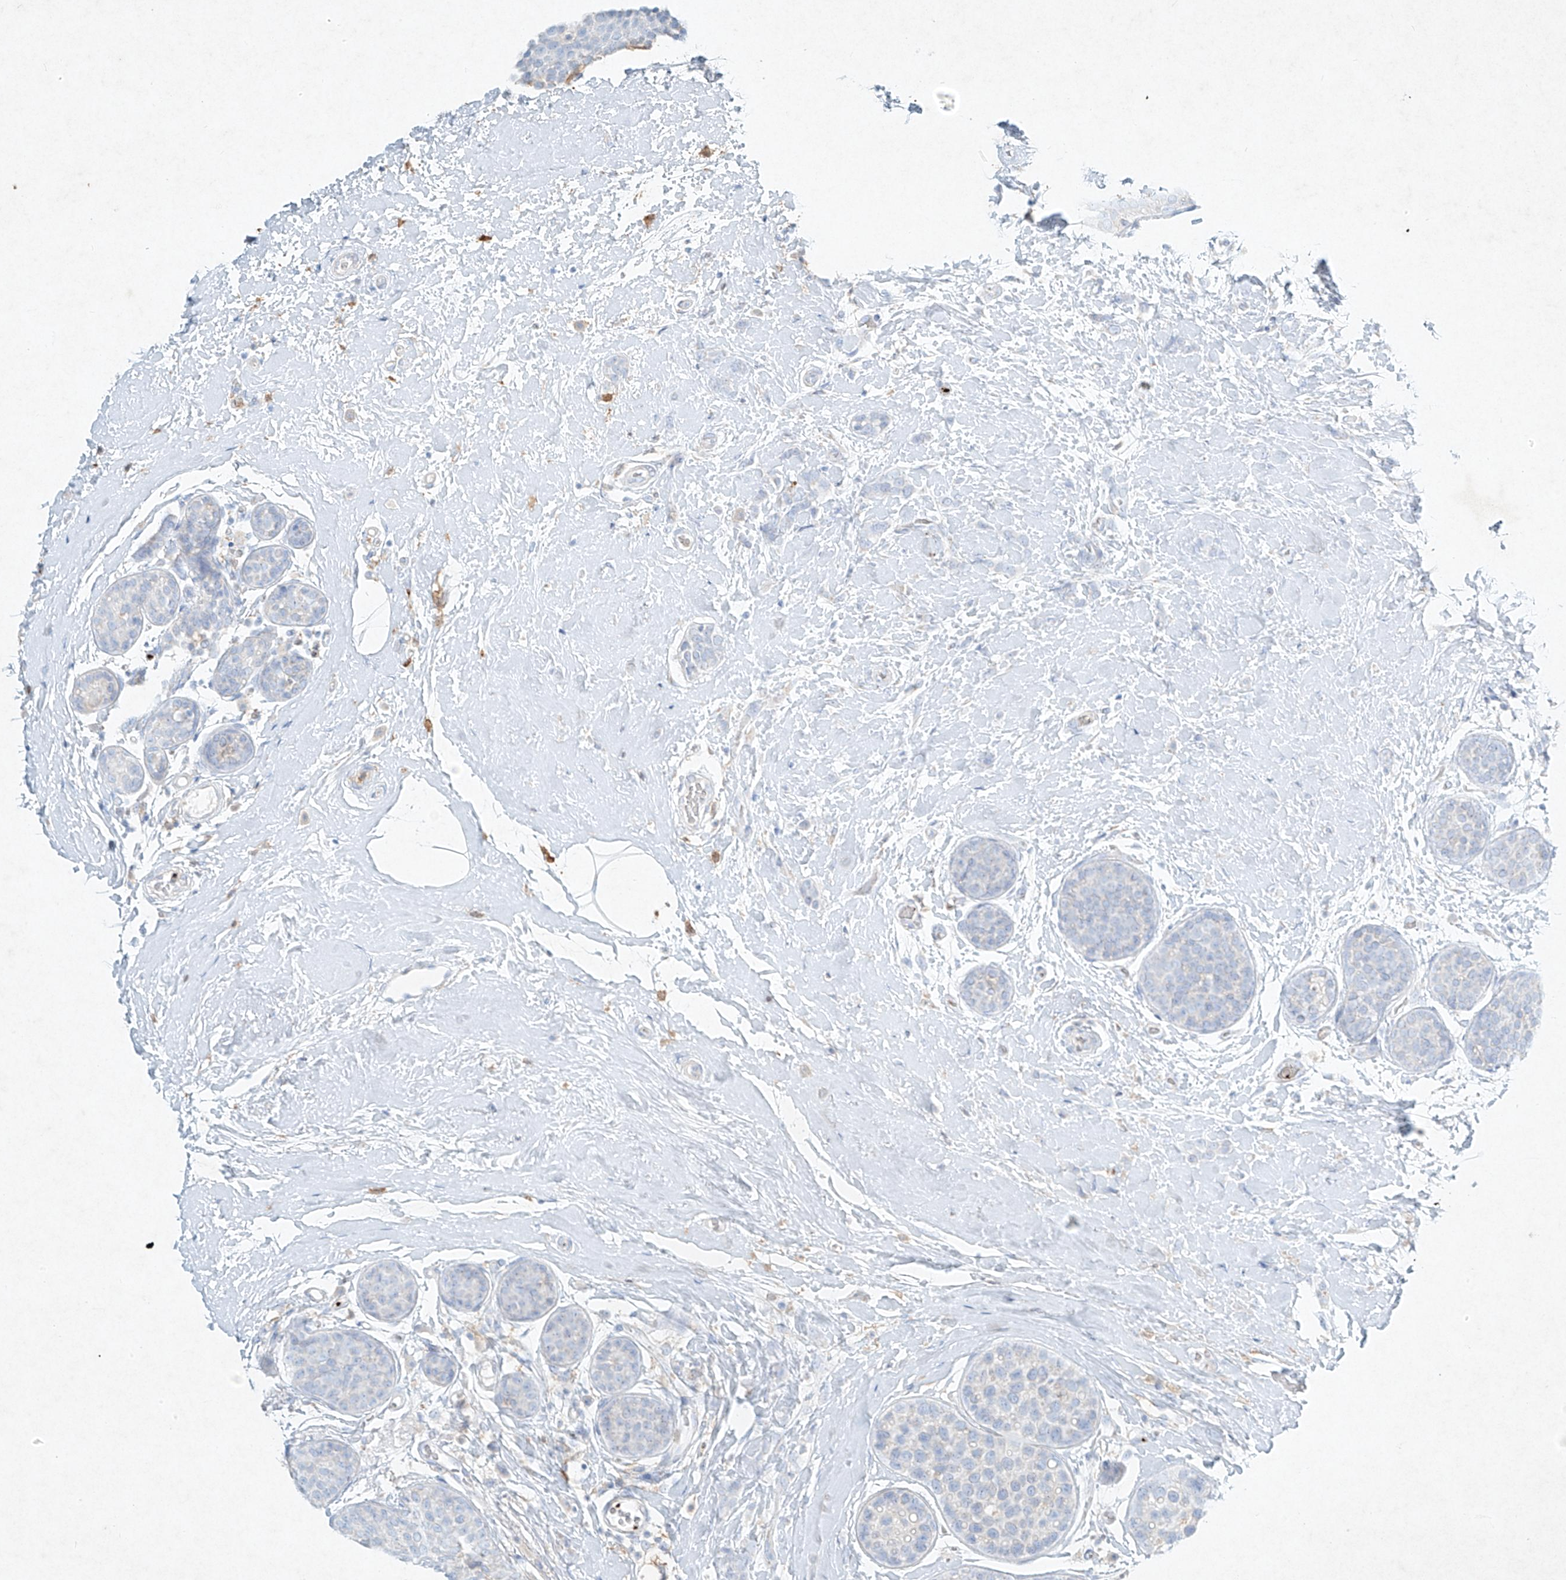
{"staining": {"intensity": "negative", "quantity": "none", "location": "none"}, "tissue": "breast cancer", "cell_type": "Tumor cells", "image_type": "cancer", "snomed": [{"axis": "morphology", "description": "Lobular carcinoma, in situ"}, {"axis": "morphology", "description": "Lobular carcinoma"}, {"axis": "topography", "description": "Breast"}], "caption": "Immunohistochemistry histopathology image of lobular carcinoma (breast) stained for a protein (brown), which displays no staining in tumor cells.", "gene": "PLEK", "patient": {"sex": "female", "age": 41}}